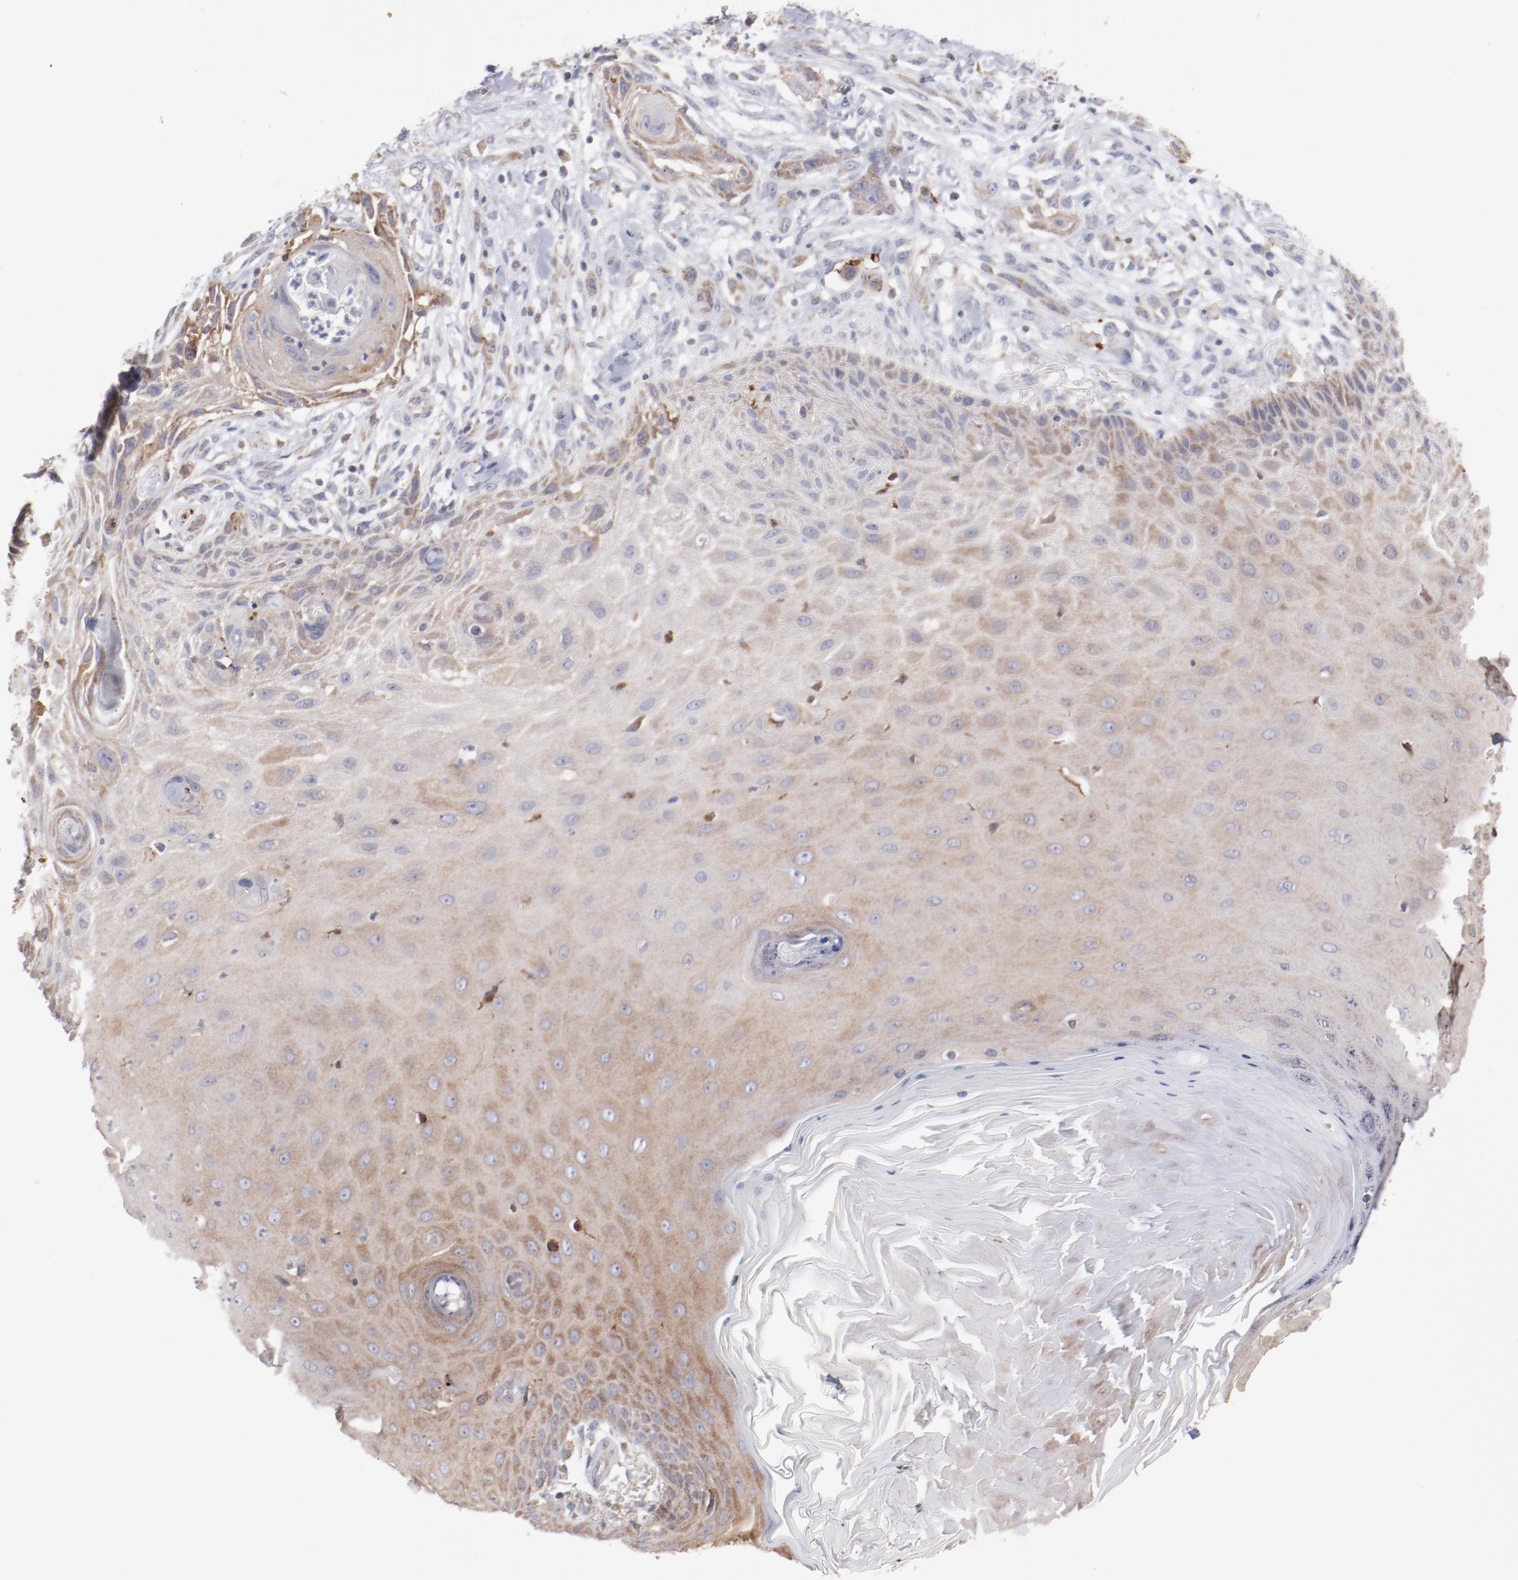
{"staining": {"intensity": "weak", "quantity": ">75%", "location": "cytoplasmic/membranous"}, "tissue": "skin cancer", "cell_type": "Tumor cells", "image_type": "cancer", "snomed": [{"axis": "morphology", "description": "Normal tissue, NOS"}, {"axis": "morphology", "description": "Squamous cell carcinoma, NOS"}, {"axis": "topography", "description": "Skin"}], "caption": "Skin cancer (squamous cell carcinoma) stained for a protein (brown) displays weak cytoplasmic/membranous positive staining in approximately >75% of tumor cells.", "gene": "PPFIBP2", "patient": {"sex": "female", "age": 59}}